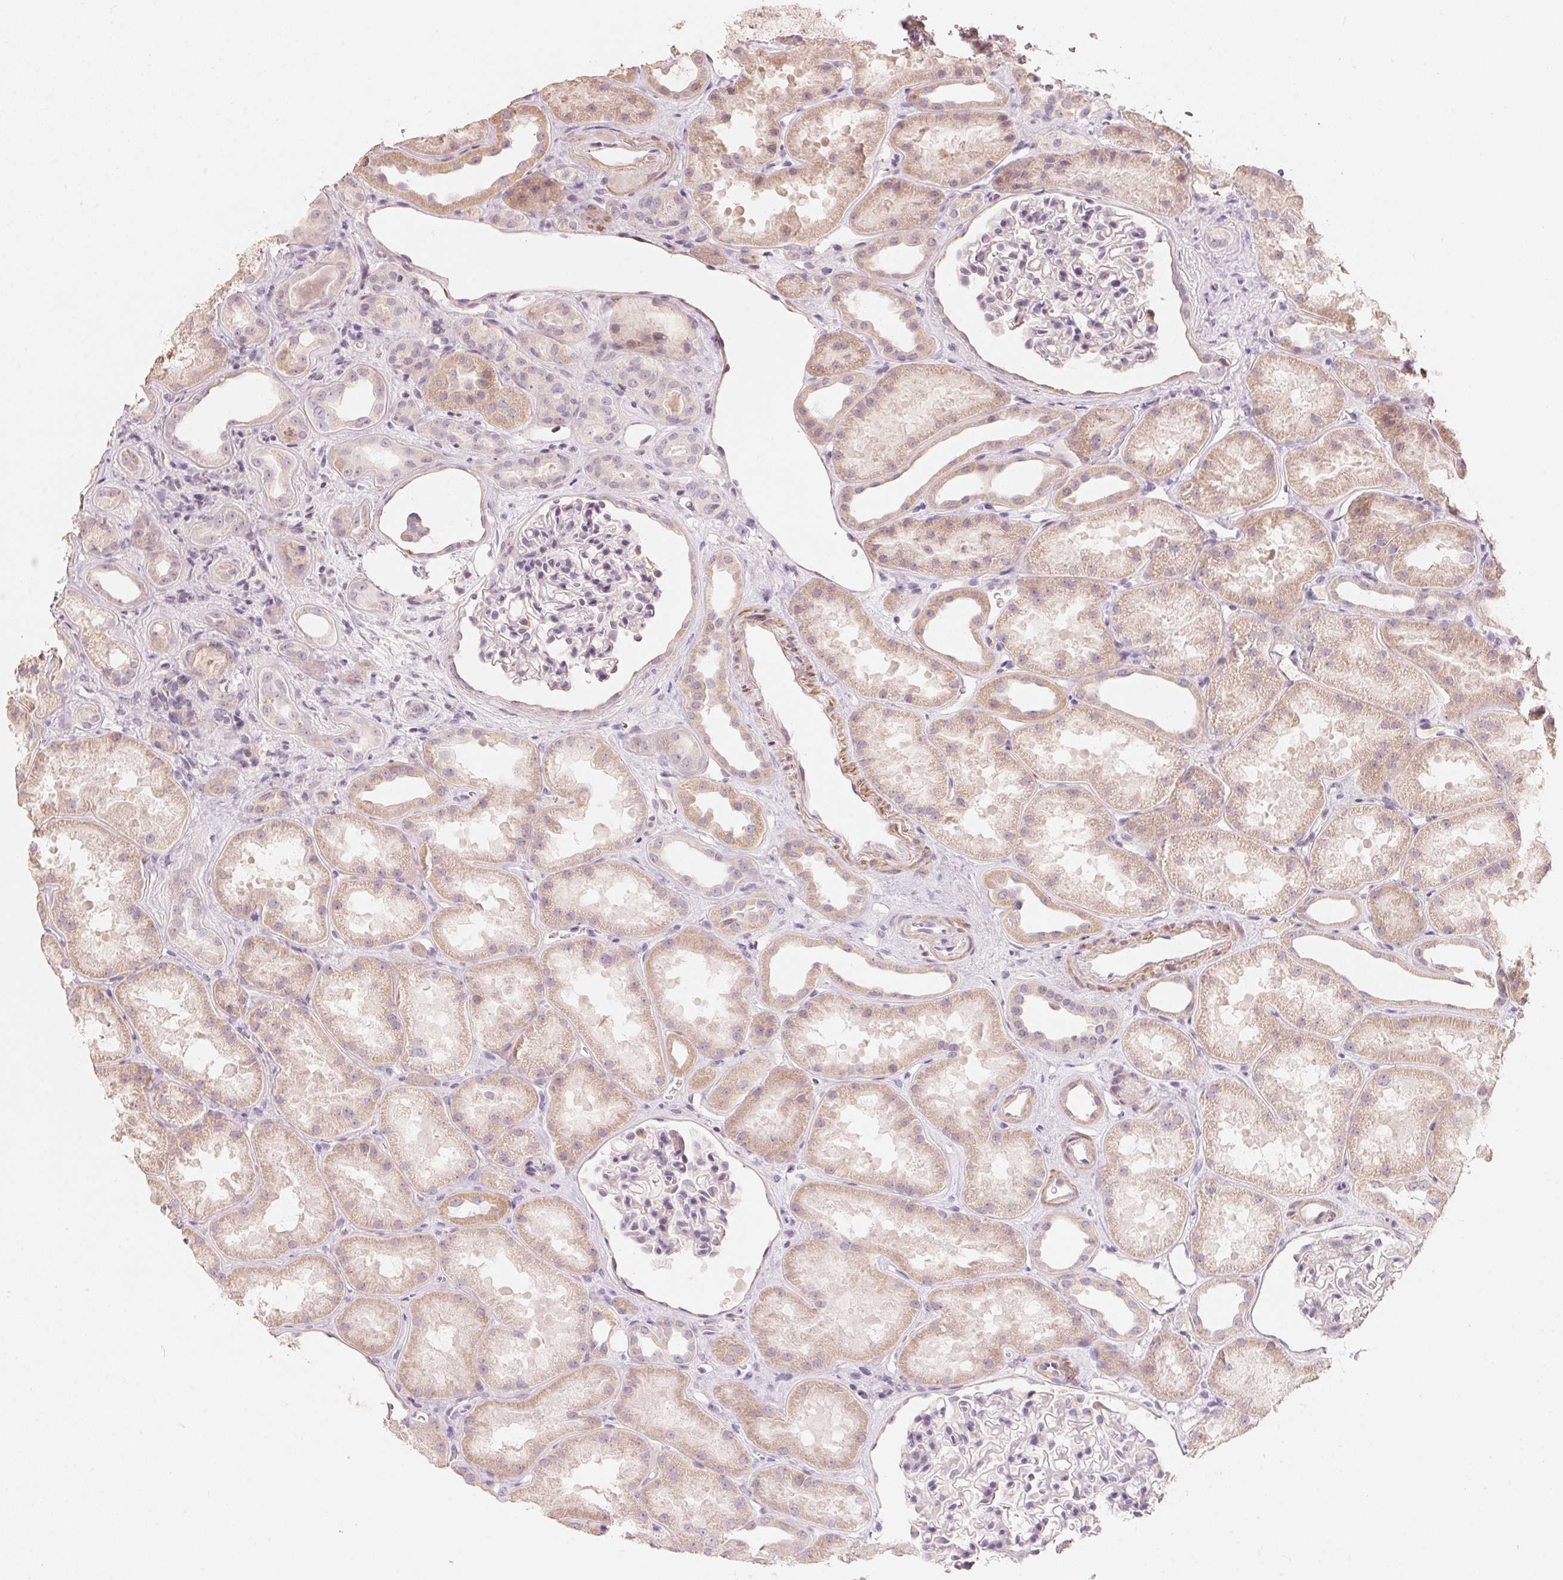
{"staining": {"intensity": "negative", "quantity": "none", "location": "none"}, "tissue": "kidney", "cell_type": "Cells in glomeruli", "image_type": "normal", "snomed": [{"axis": "morphology", "description": "Normal tissue, NOS"}, {"axis": "topography", "description": "Kidney"}], "caption": "Kidney stained for a protein using IHC exhibits no staining cells in glomeruli.", "gene": "TP53AIP1", "patient": {"sex": "male", "age": 61}}